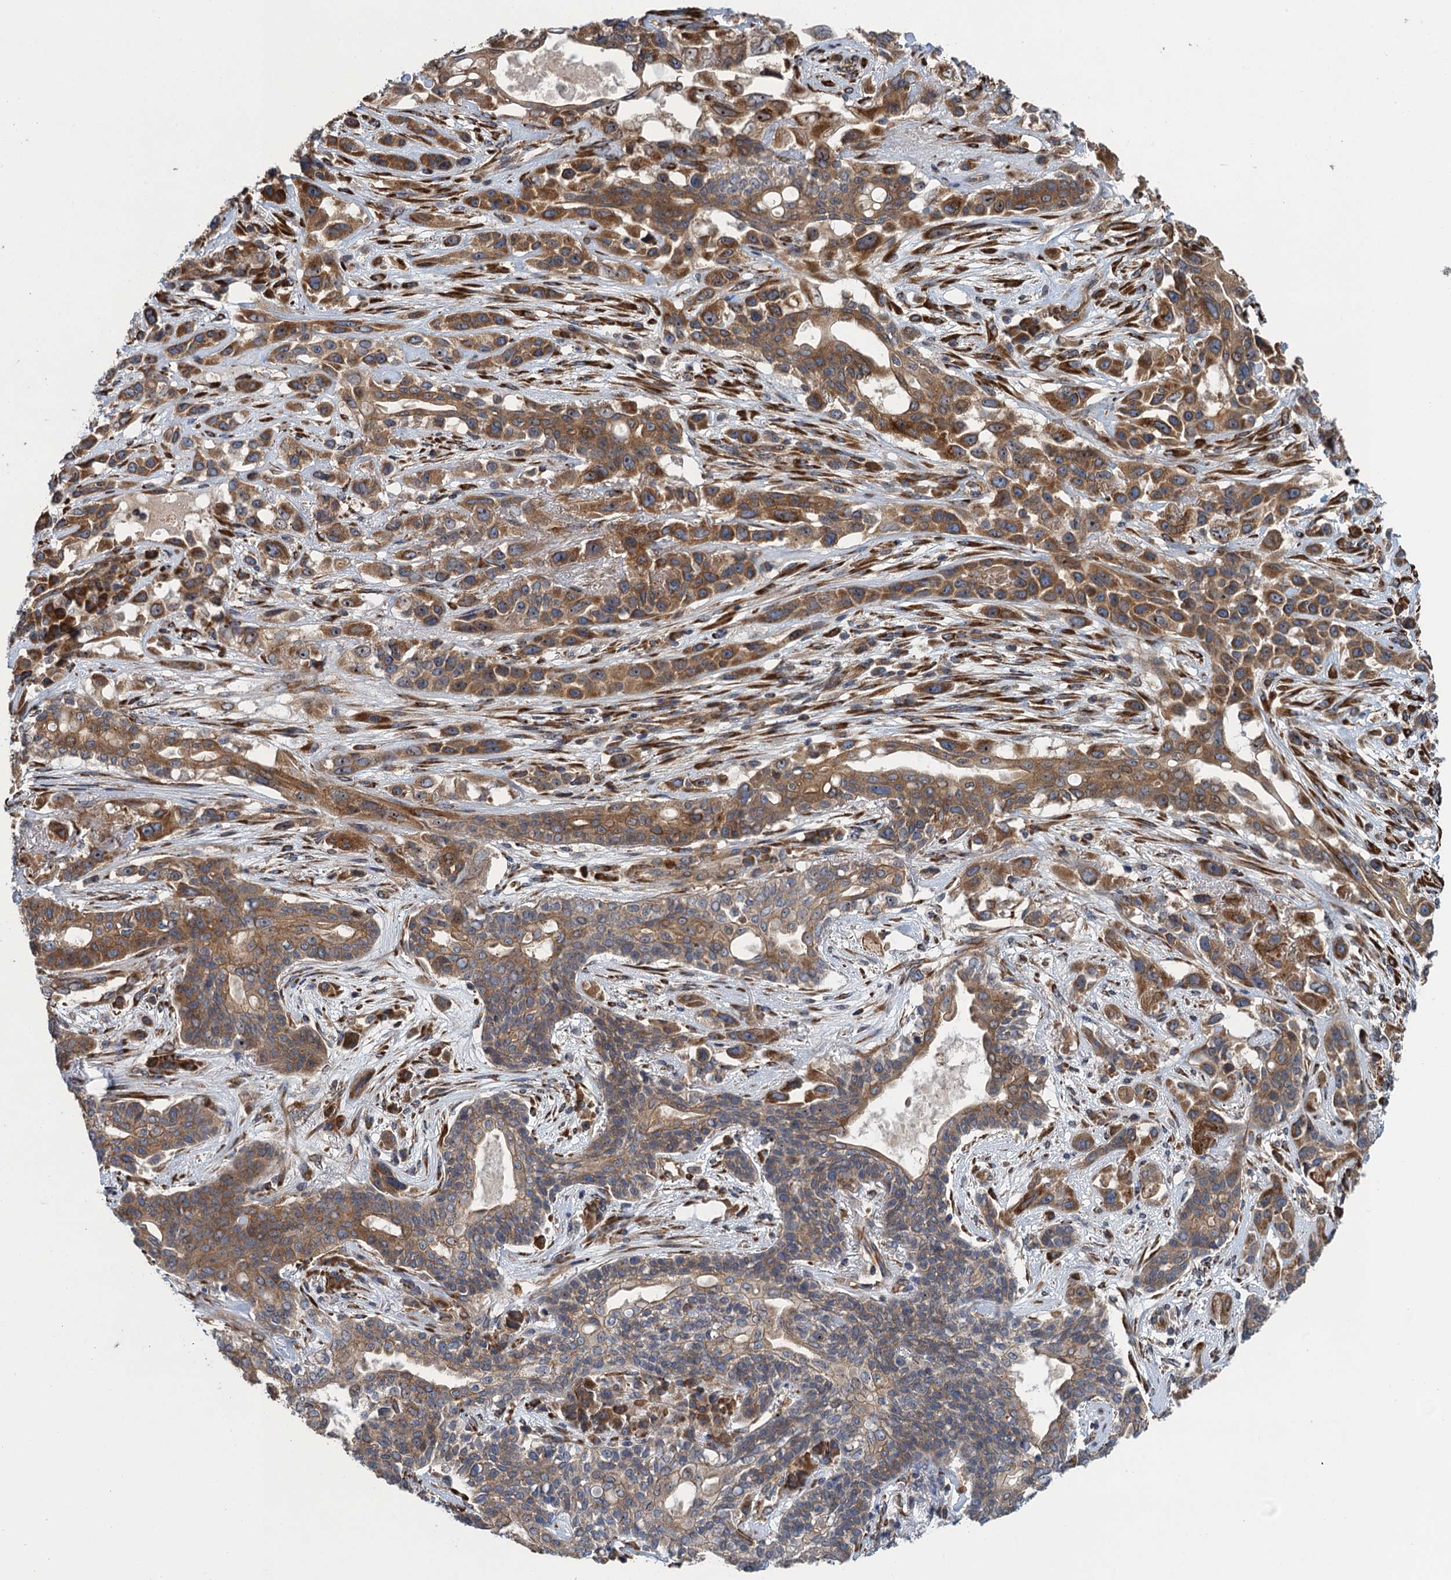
{"staining": {"intensity": "moderate", "quantity": "25%-75%", "location": "cytoplasmic/membranous"}, "tissue": "lung cancer", "cell_type": "Tumor cells", "image_type": "cancer", "snomed": [{"axis": "morphology", "description": "Squamous cell carcinoma, NOS"}, {"axis": "topography", "description": "Lung"}], "caption": "Immunohistochemistry photomicrograph of neoplastic tissue: lung squamous cell carcinoma stained using IHC displays medium levels of moderate protein expression localized specifically in the cytoplasmic/membranous of tumor cells, appearing as a cytoplasmic/membranous brown color.", "gene": "MDM1", "patient": {"sex": "female", "age": 70}}